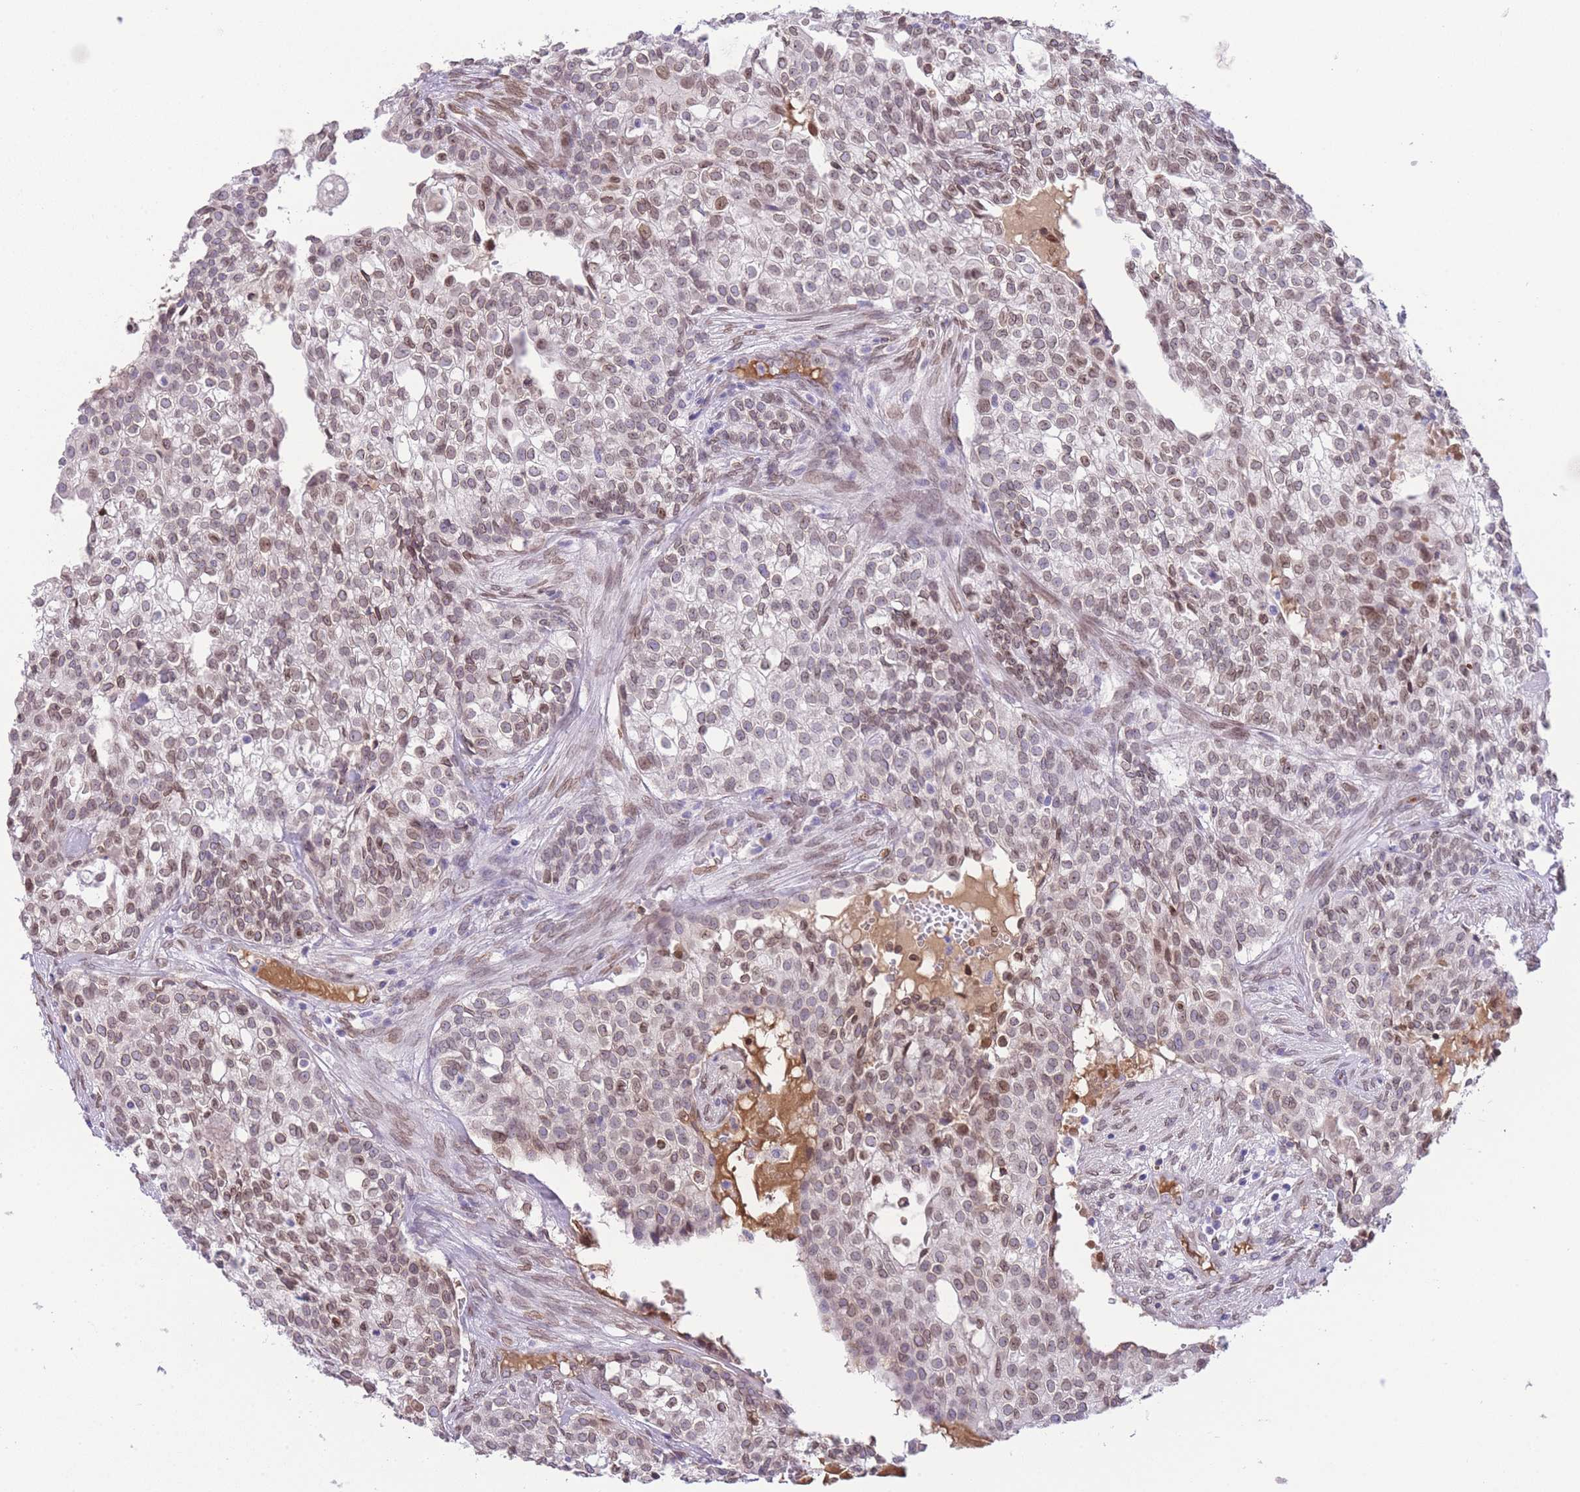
{"staining": {"intensity": "moderate", "quantity": ">75%", "location": "nuclear"}, "tissue": "head and neck cancer", "cell_type": "Tumor cells", "image_type": "cancer", "snomed": [{"axis": "morphology", "description": "Adenocarcinoma, NOS"}, {"axis": "topography", "description": "Head-Neck"}], "caption": "This is an image of immunohistochemistry (IHC) staining of head and neck cancer (adenocarcinoma), which shows moderate staining in the nuclear of tumor cells.", "gene": "OR10AD1", "patient": {"sex": "male", "age": 81}}